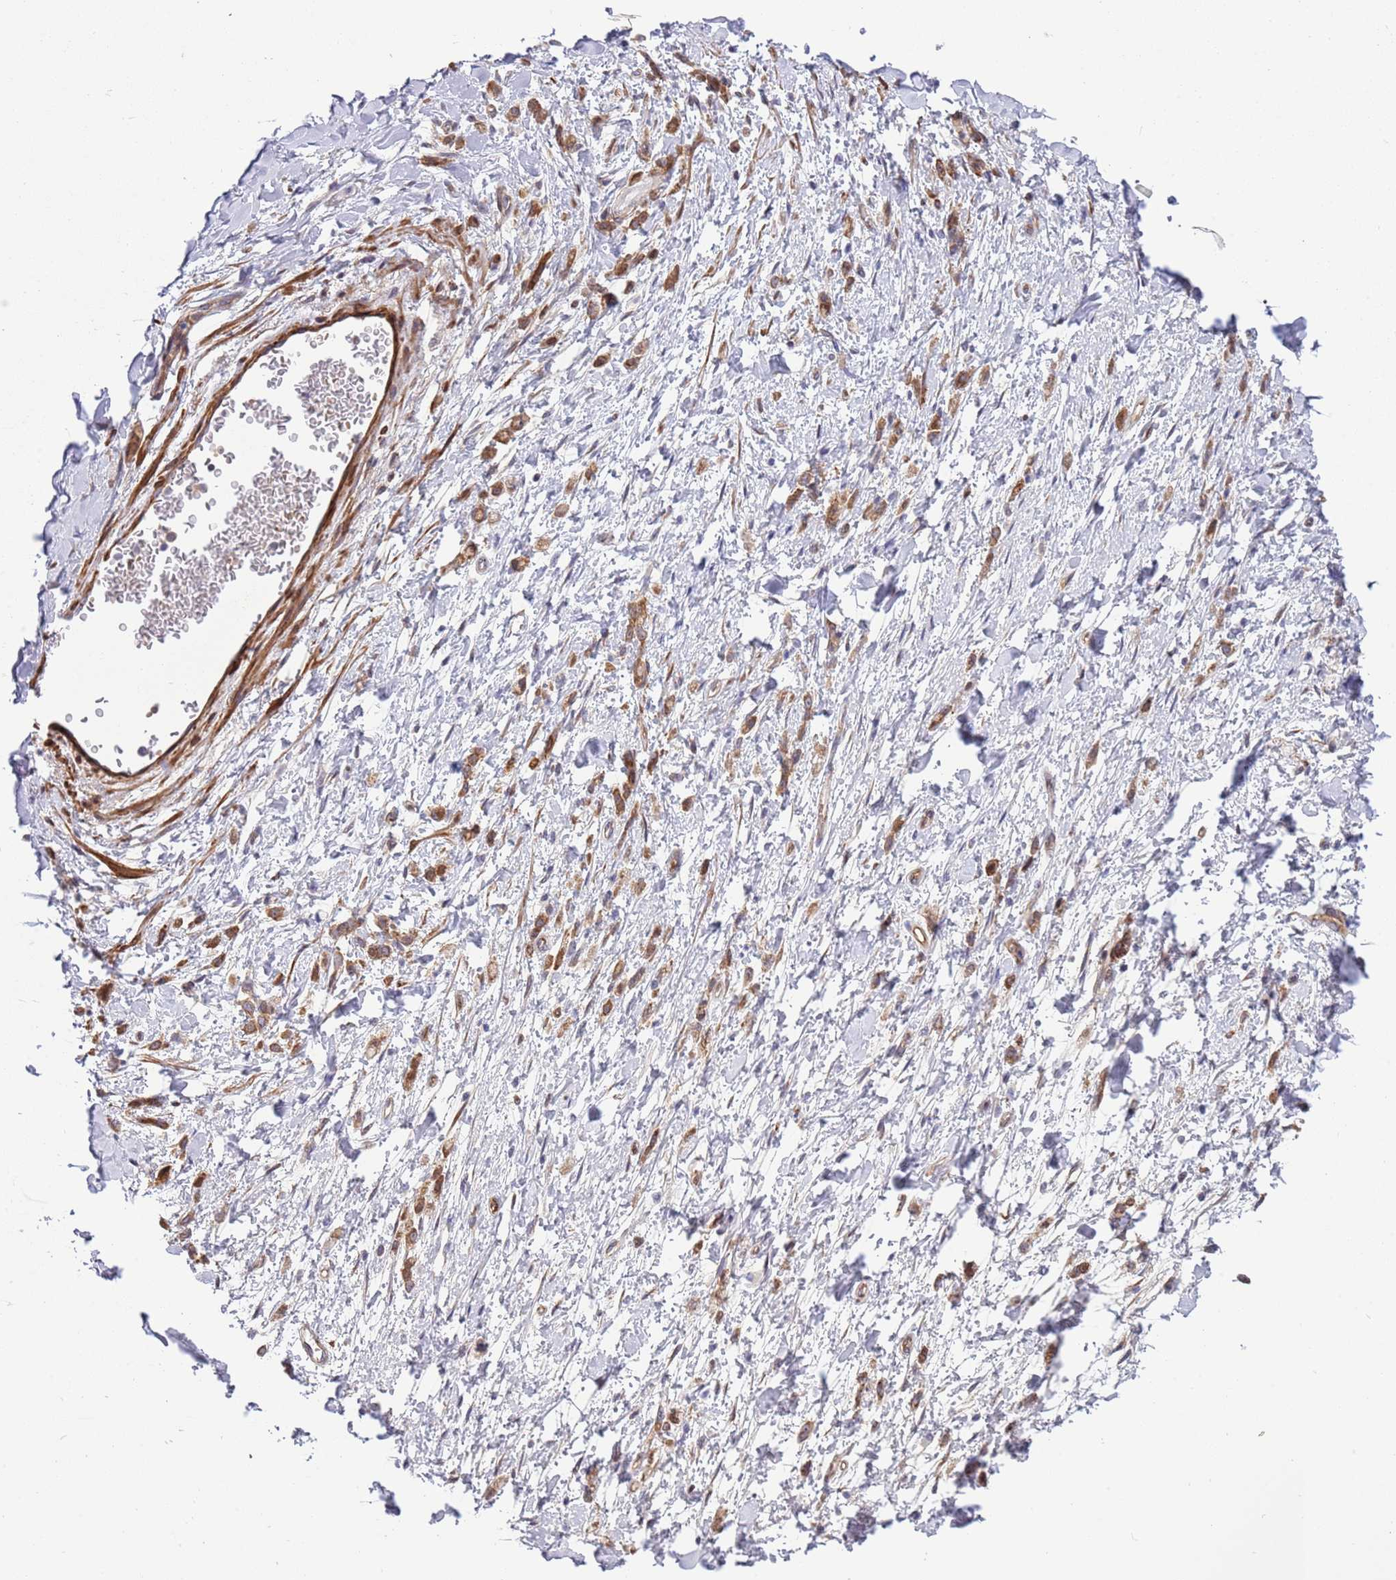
{"staining": {"intensity": "moderate", "quantity": ">75%", "location": "cytoplasmic/membranous"}, "tissue": "stomach cancer", "cell_type": "Tumor cells", "image_type": "cancer", "snomed": [{"axis": "morphology", "description": "Adenocarcinoma, NOS"}, {"axis": "topography", "description": "Stomach"}], "caption": "This is an image of IHC staining of adenocarcinoma (stomach), which shows moderate staining in the cytoplasmic/membranous of tumor cells.", "gene": "ITGB6", "patient": {"sex": "female", "age": 60}}